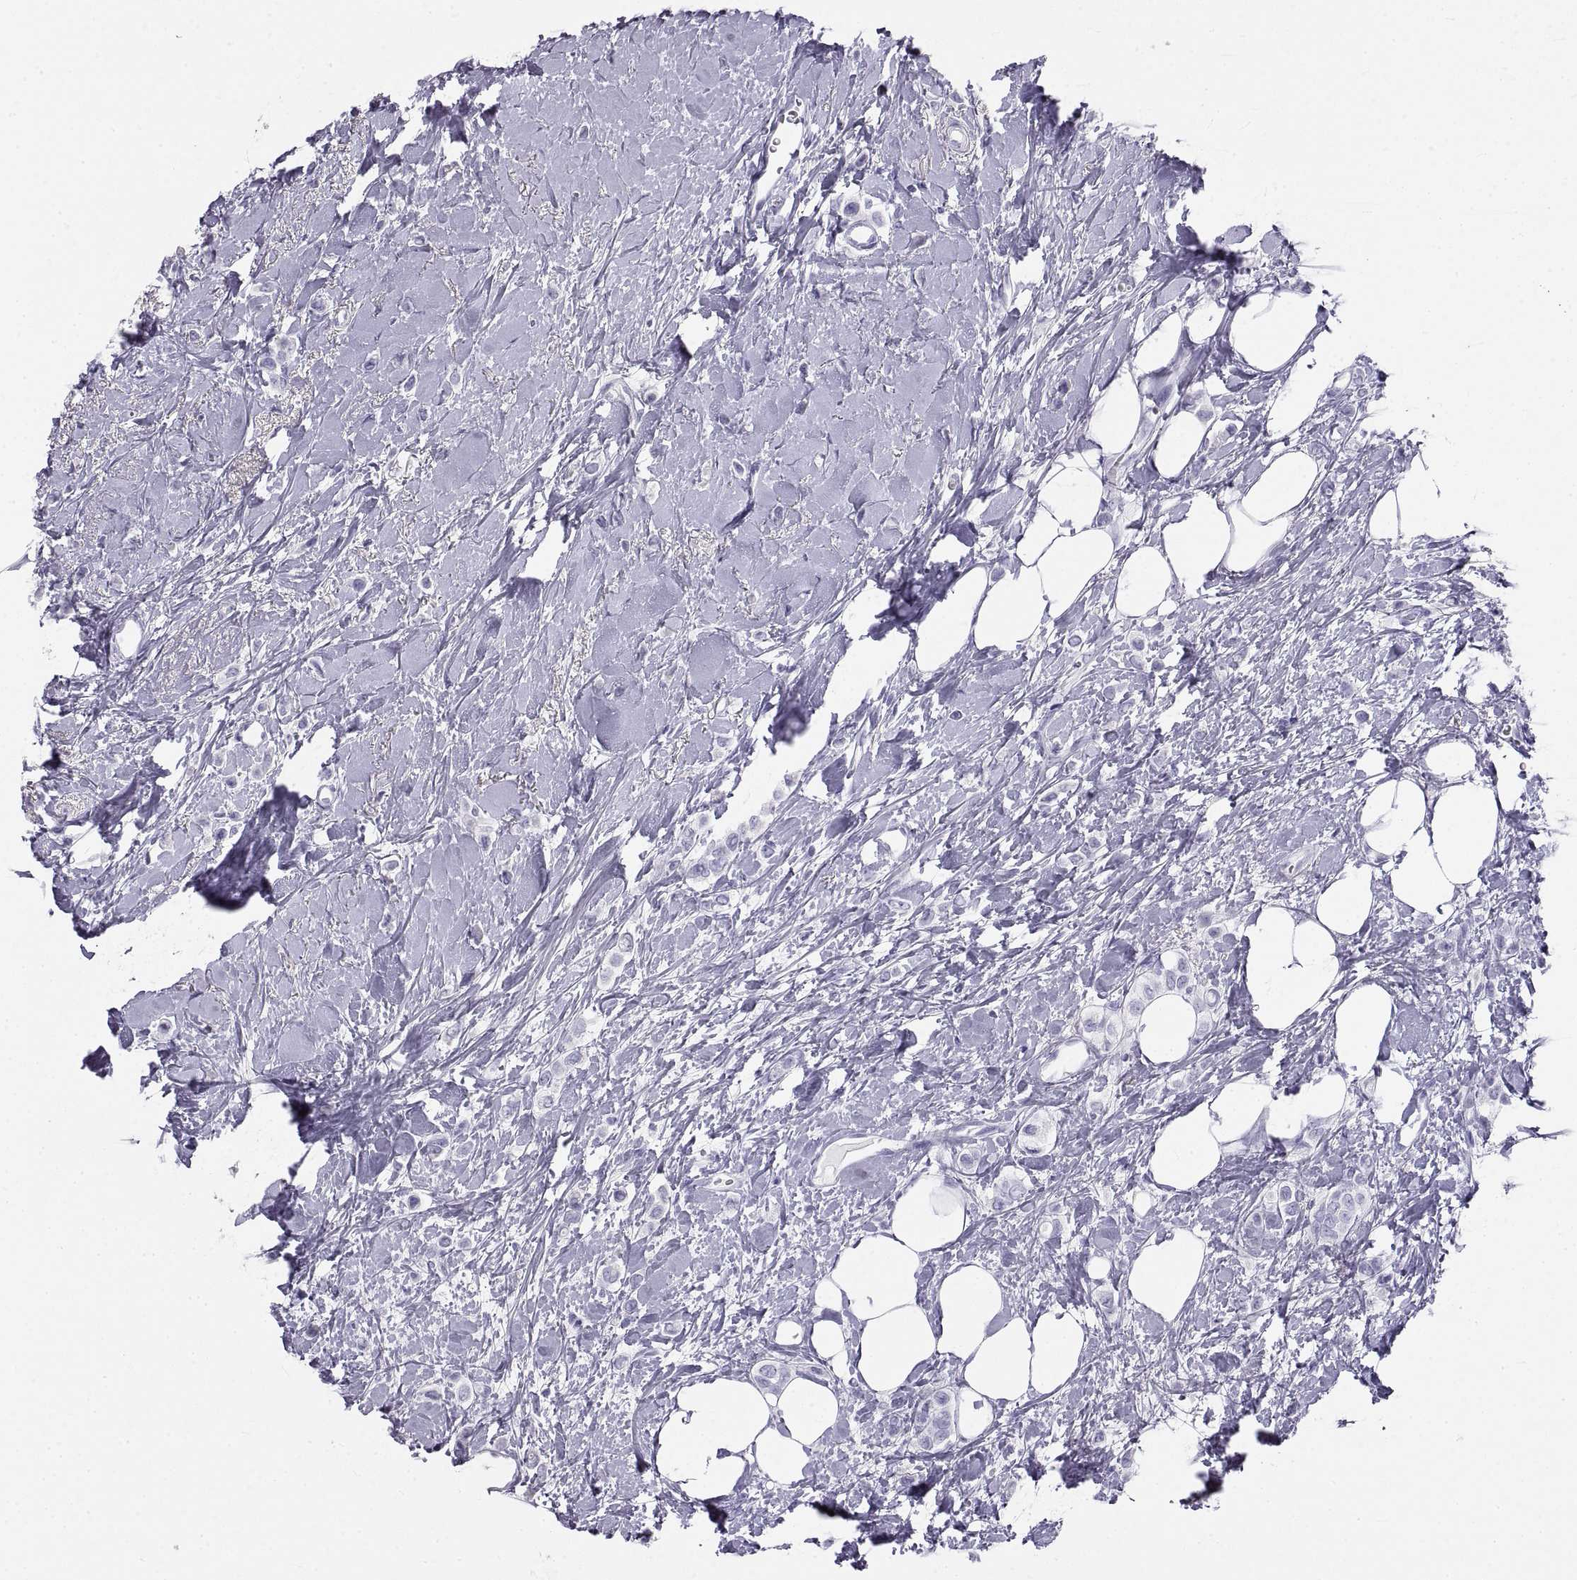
{"staining": {"intensity": "negative", "quantity": "none", "location": "none"}, "tissue": "breast cancer", "cell_type": "Tumor cells", "image_type": "cancer", "snomed": [{"axis": "morphology", "description": "Lobular carcinoma"}, {"axis": "topography", "description": "Breast"}], "caption": "This is an immunohistochemistry image of human breast cancer. There is no expression in tumor cells.", "gene": "RLBP1", "patient": {"sex": "female", "age": 66}}